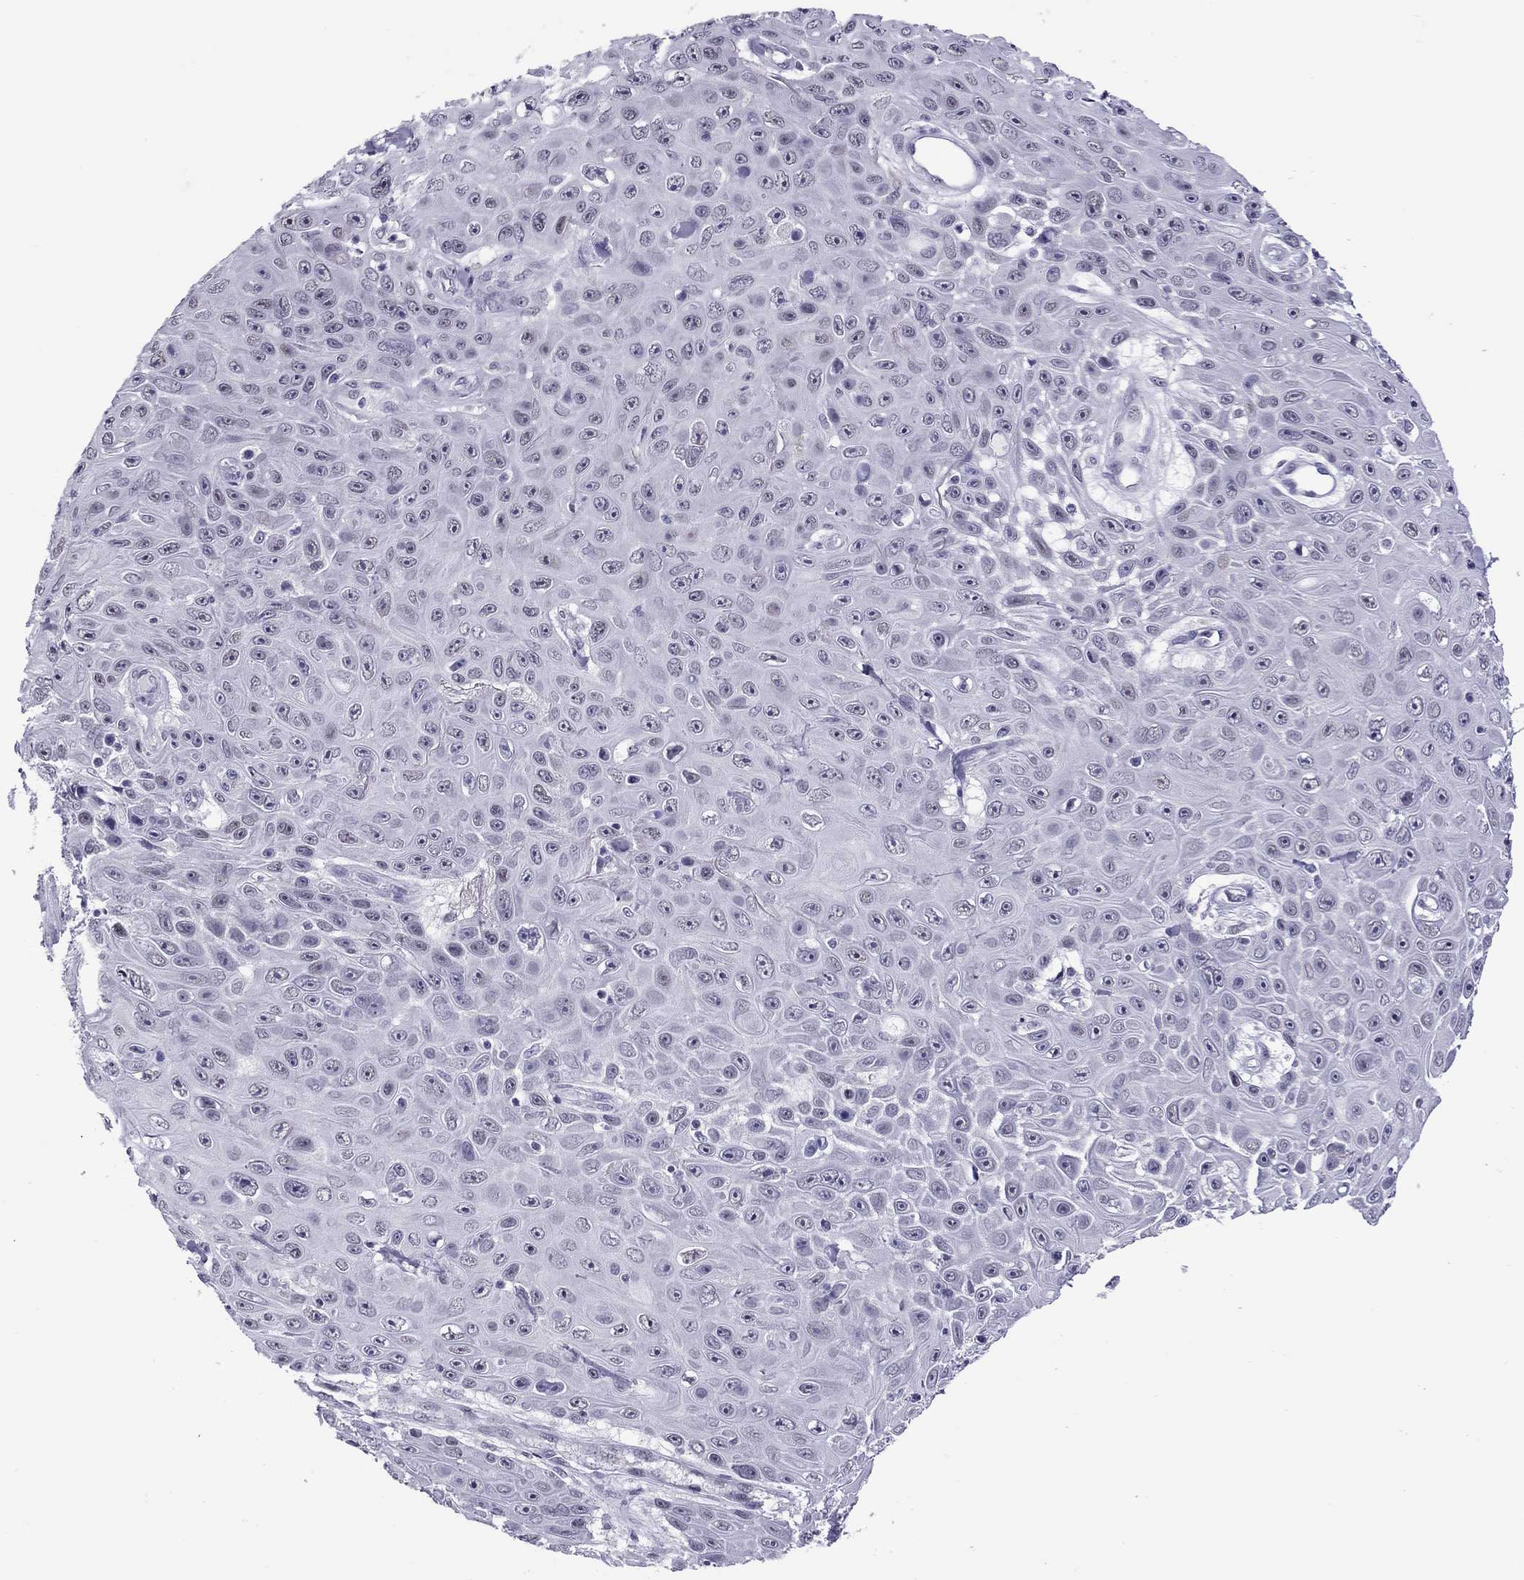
{"staining": {"intensity": "negative", "quantity": "none", "location": "none"}, "tissue": "skin cancer", "cell_type": "Tumor cells", "image_type": "cancer", "snomed": [{"axis": "morphology", "description": "Squamous cell carcinoma, NOS"}, {"axis": "topography", "description": "Skin"}], "caption": "Tumor cells show no significant expression in skin squamous cell carcinoma.", "gene": "CHRNB3", "patient": {"sex": "male", "age": 82}}